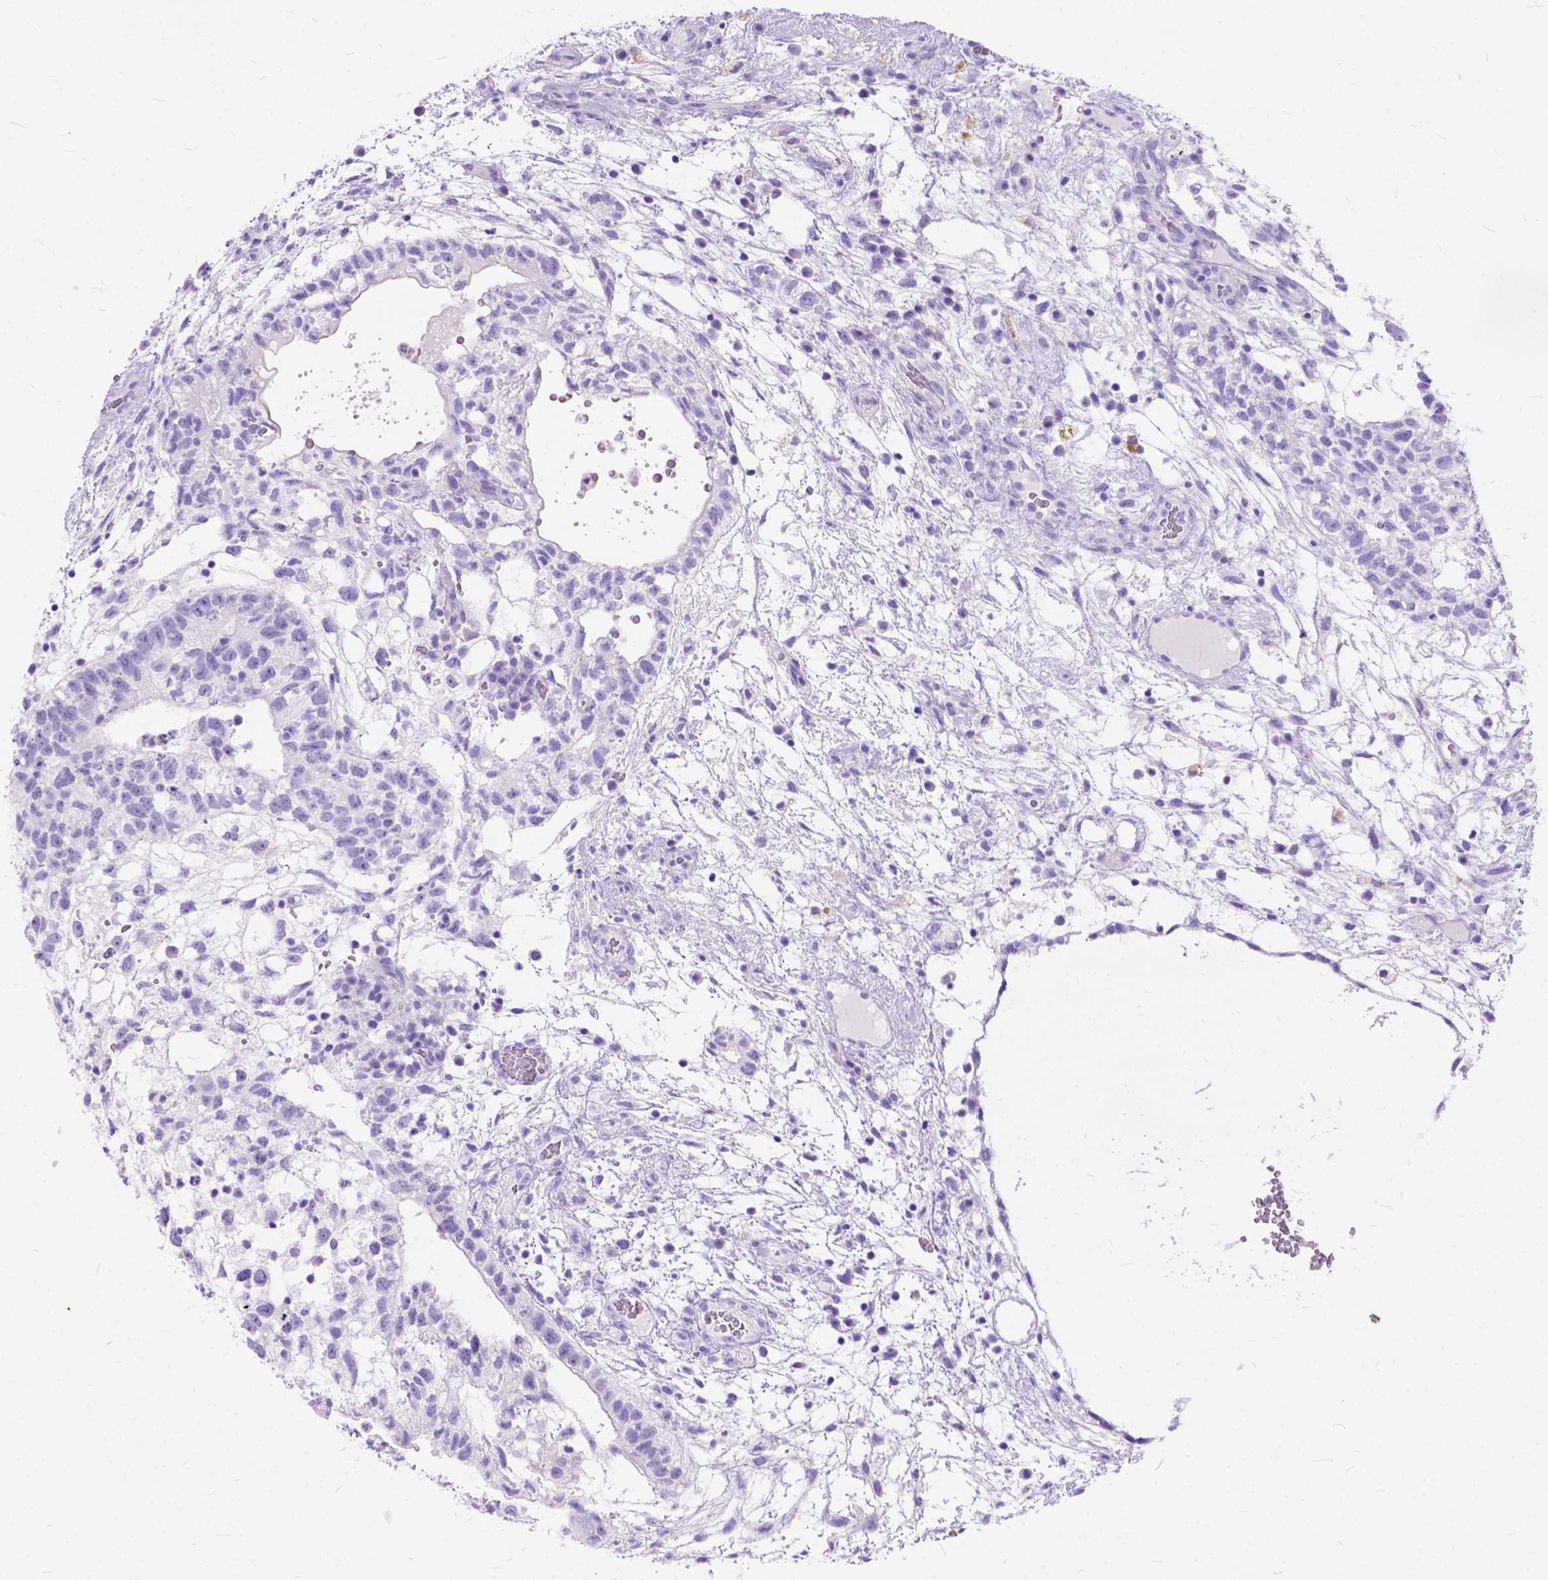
{"staining": {"intensity": "negative", "quantity": "none", "location": "none"}, "tissue": "testis cancer", "cell_type": "Tumor cells", "image_type": "cancer", "snomed": [{"axis": "morphology", "description": "Normal tissue, NOS"}, {"axis": "morphology", "description": "Carcinoma, Embryonal, NOS"}, {"axis": "topography", "description": "Testis"}], "caption": "Tumor cells show no significant protein staining in testis embryonal carcinoma. (DAB (3,3'-diaminobenzidine) IHC with hematoxylin counter stain).", "gene": "C1QTNF3", "patient": {"sex": "male", "age": 32}}